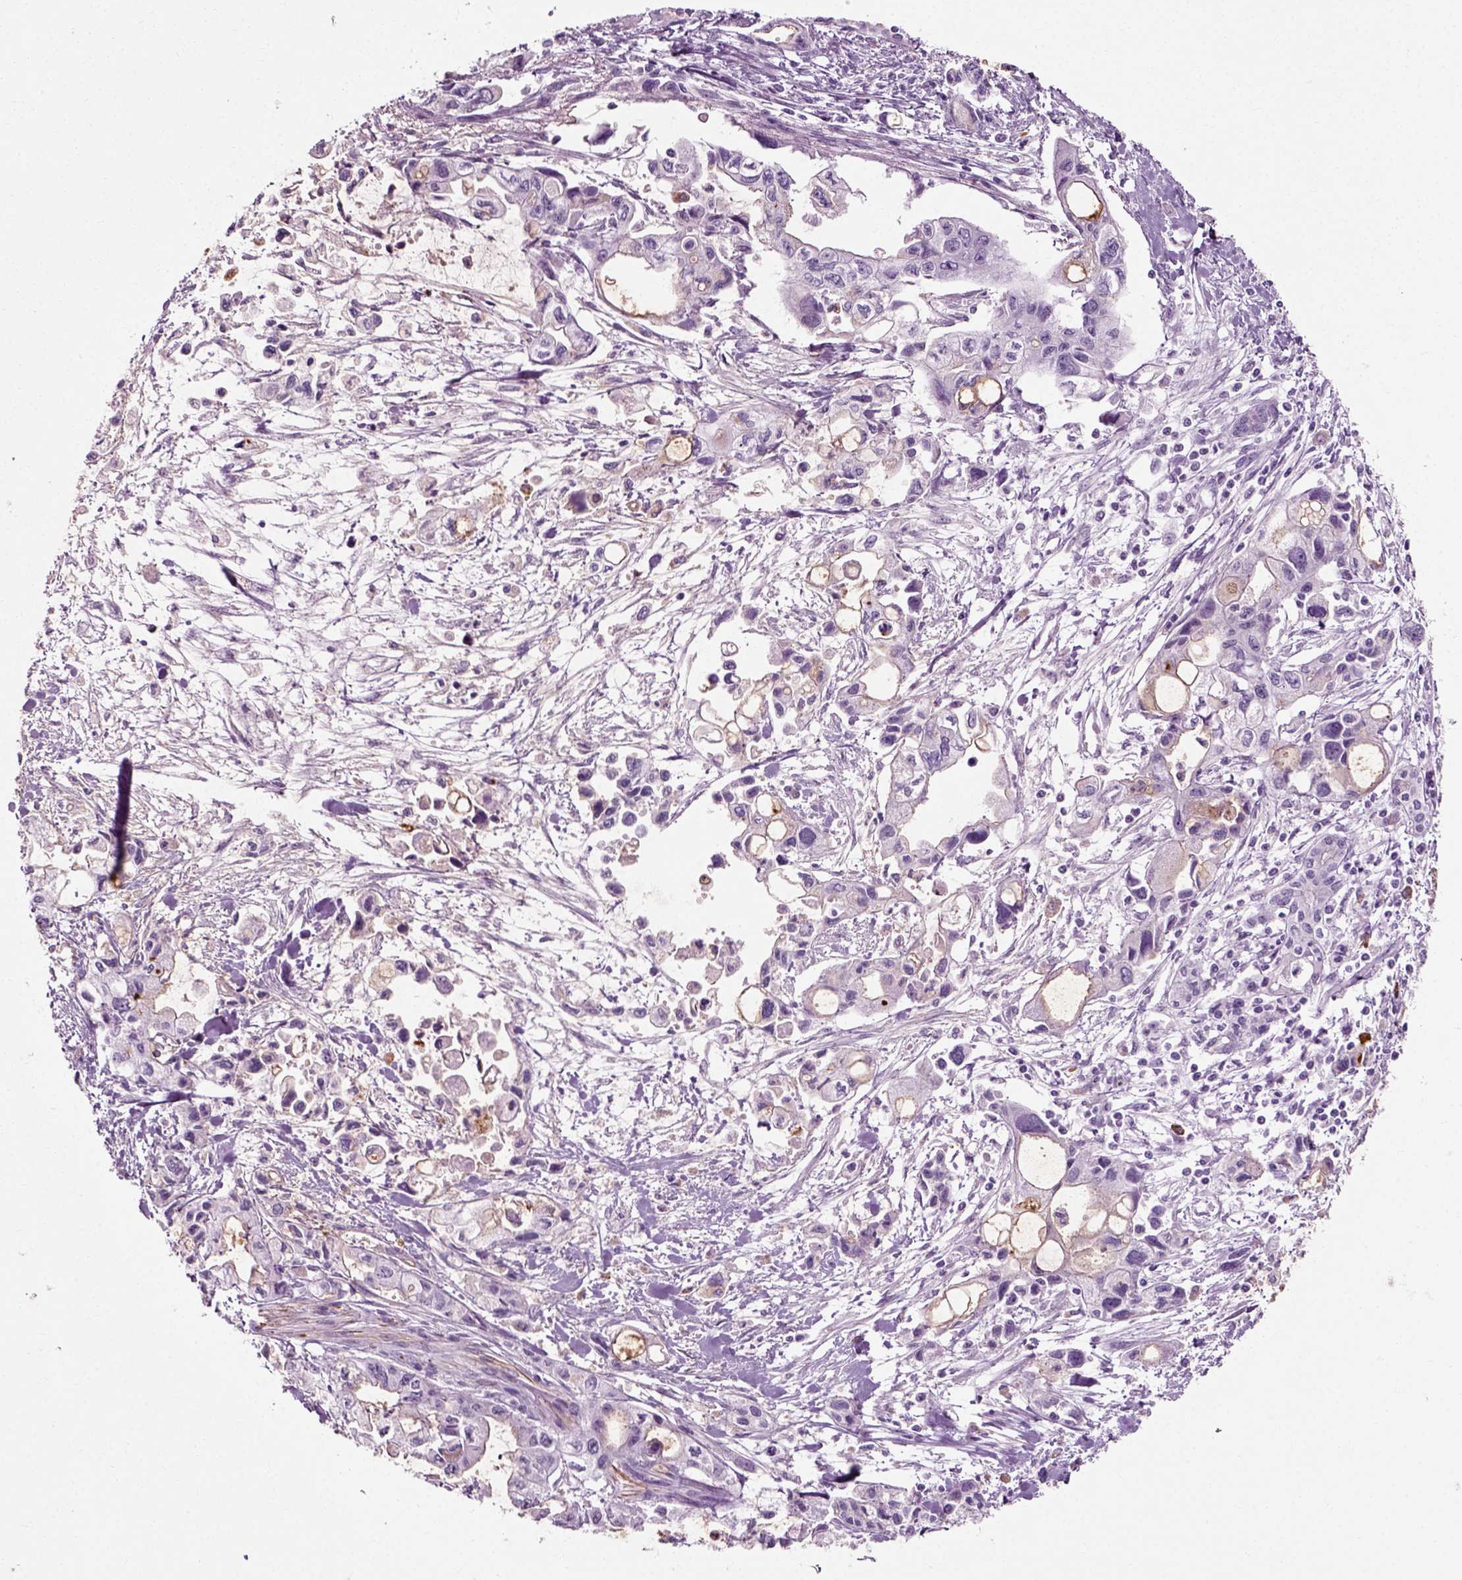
{"staining": {"intensity": "weak", "quantity": "<25%", "location": "cytoplasmic/membranous"}, "tissue": "pancreatic cancer", "cell_type": "Tumor cells", "image_type": "cancer", "snomed": [{"axis": "morphology", "description": "Adenocarcinoma, NOS"}, {"axis": "topography", "description": "Pancreas"}], "caption": "A high-resolution histopathology image shows IHC staining of adenocarcinoma (pancreatic), which exhibits no significant staining in tumor cells.", "gene": "SLC26A8", "patient": {"sex": "female", "age": 61}}